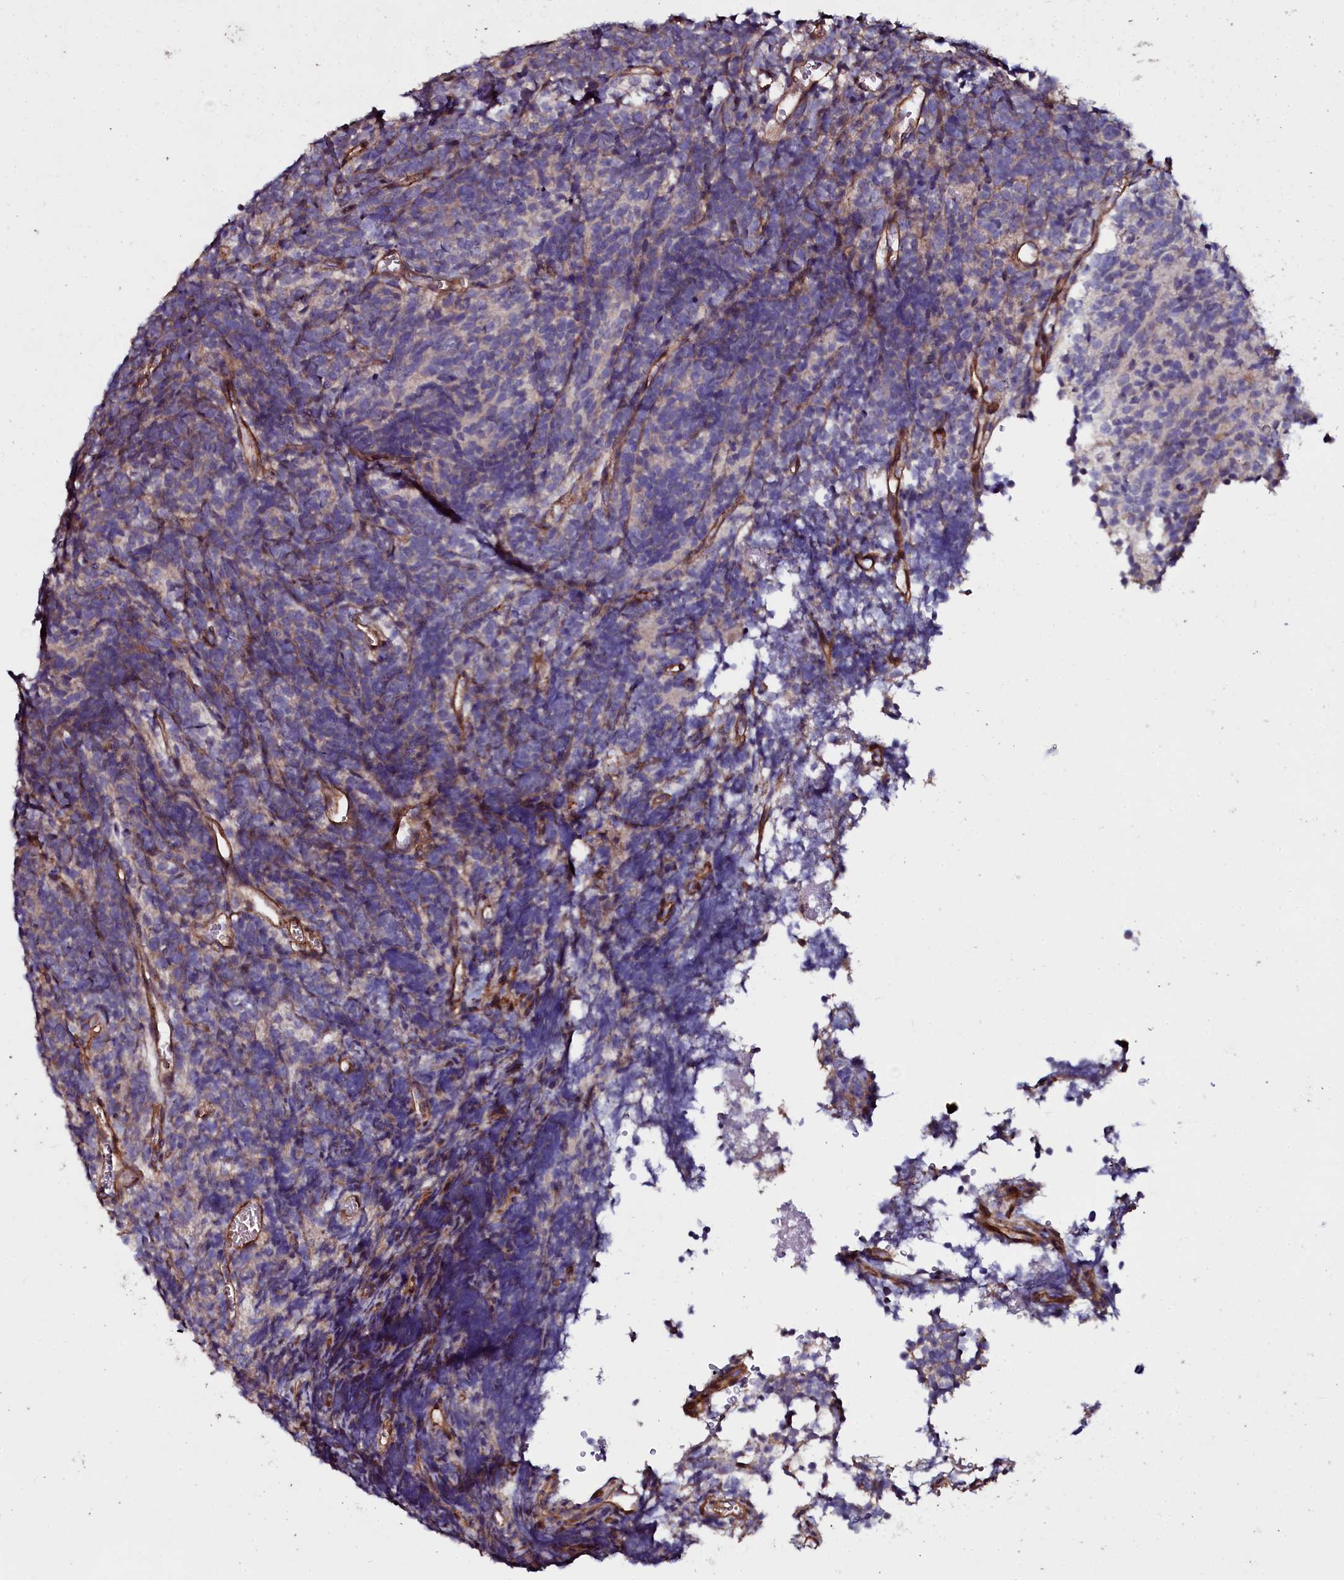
{"staining": {"intensity": "negative", "quantity": "none", "location": "none"}, "tissue": "glioma", "cell_type": "Tumor cells", "image_type": "cancer", "snomed": [{"axis": "morphology", "description": "Glioma, malignant, Low grade"}, {"axis": "topography", "description": "Brain"}], "caption": "DAB (3,3'-diaminobenzidine) immunohistochemical staining of human low-grade glioma (malignant) reveals no significant expression in tumor cells. (IHC, brightfield microscopy, high magnification).", "gene": "USPL1", "patient": {"sex": "female", "age": 1}}